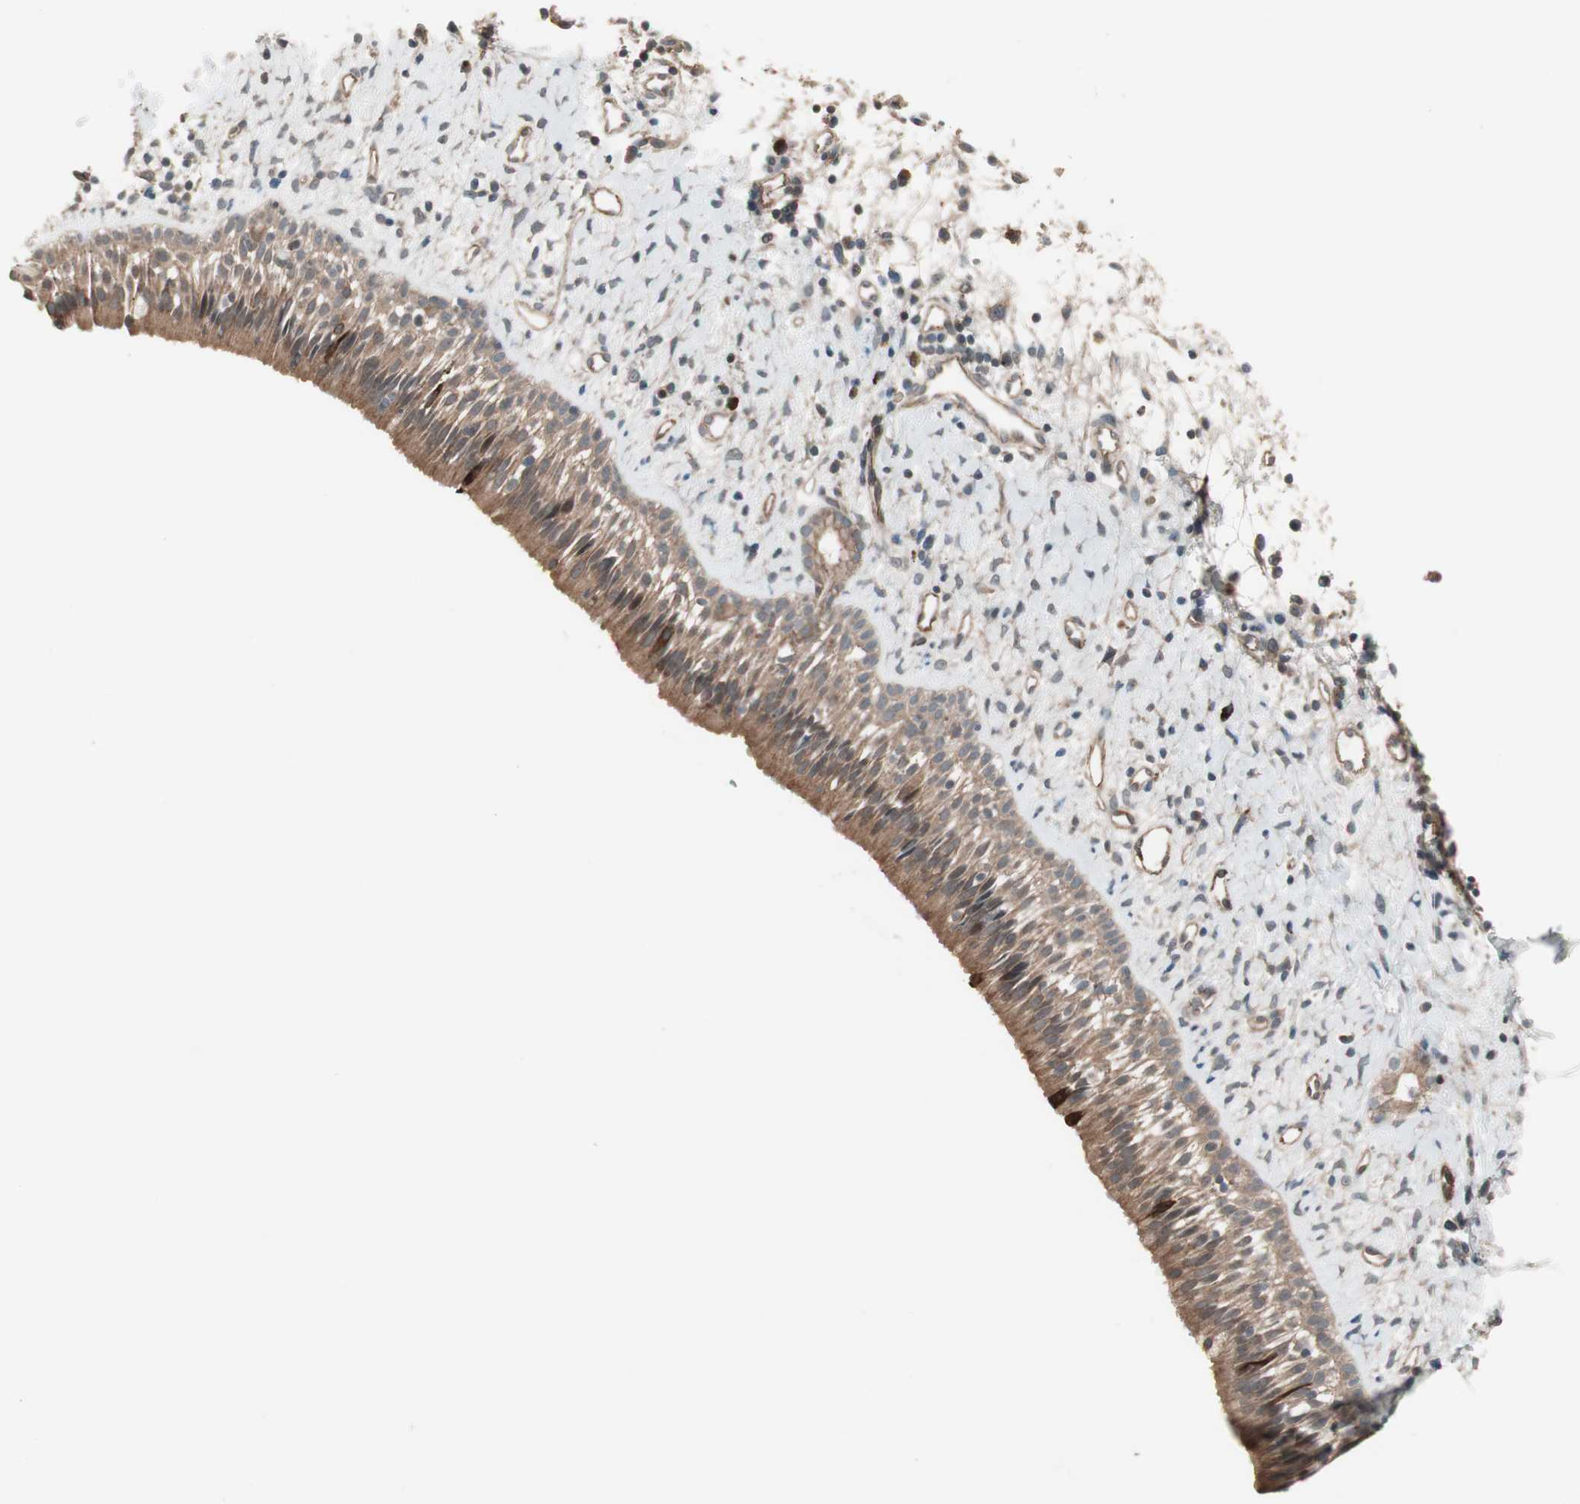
{"staining": {"intensity": "strong", "quantity": ">75%", "location": "cytoplasmic/membranous"}, "tissue": "nasopharynx", "cell_type": "Respiratory epithelial cells", "image_type": "normal", "snomed": [{"axis": "morphology", "description": "Normal tissue, NOS"}, {"axis": "topography", "description": "Nasopharynx"}], "caption": "Protein staining of benign nasopharynx reveals strong cytoplasmic/membranous expression in about >75% of respiratory epithelial cells.", "gene": "TFPI", "patient": {"sex": "male", "age": 22}}